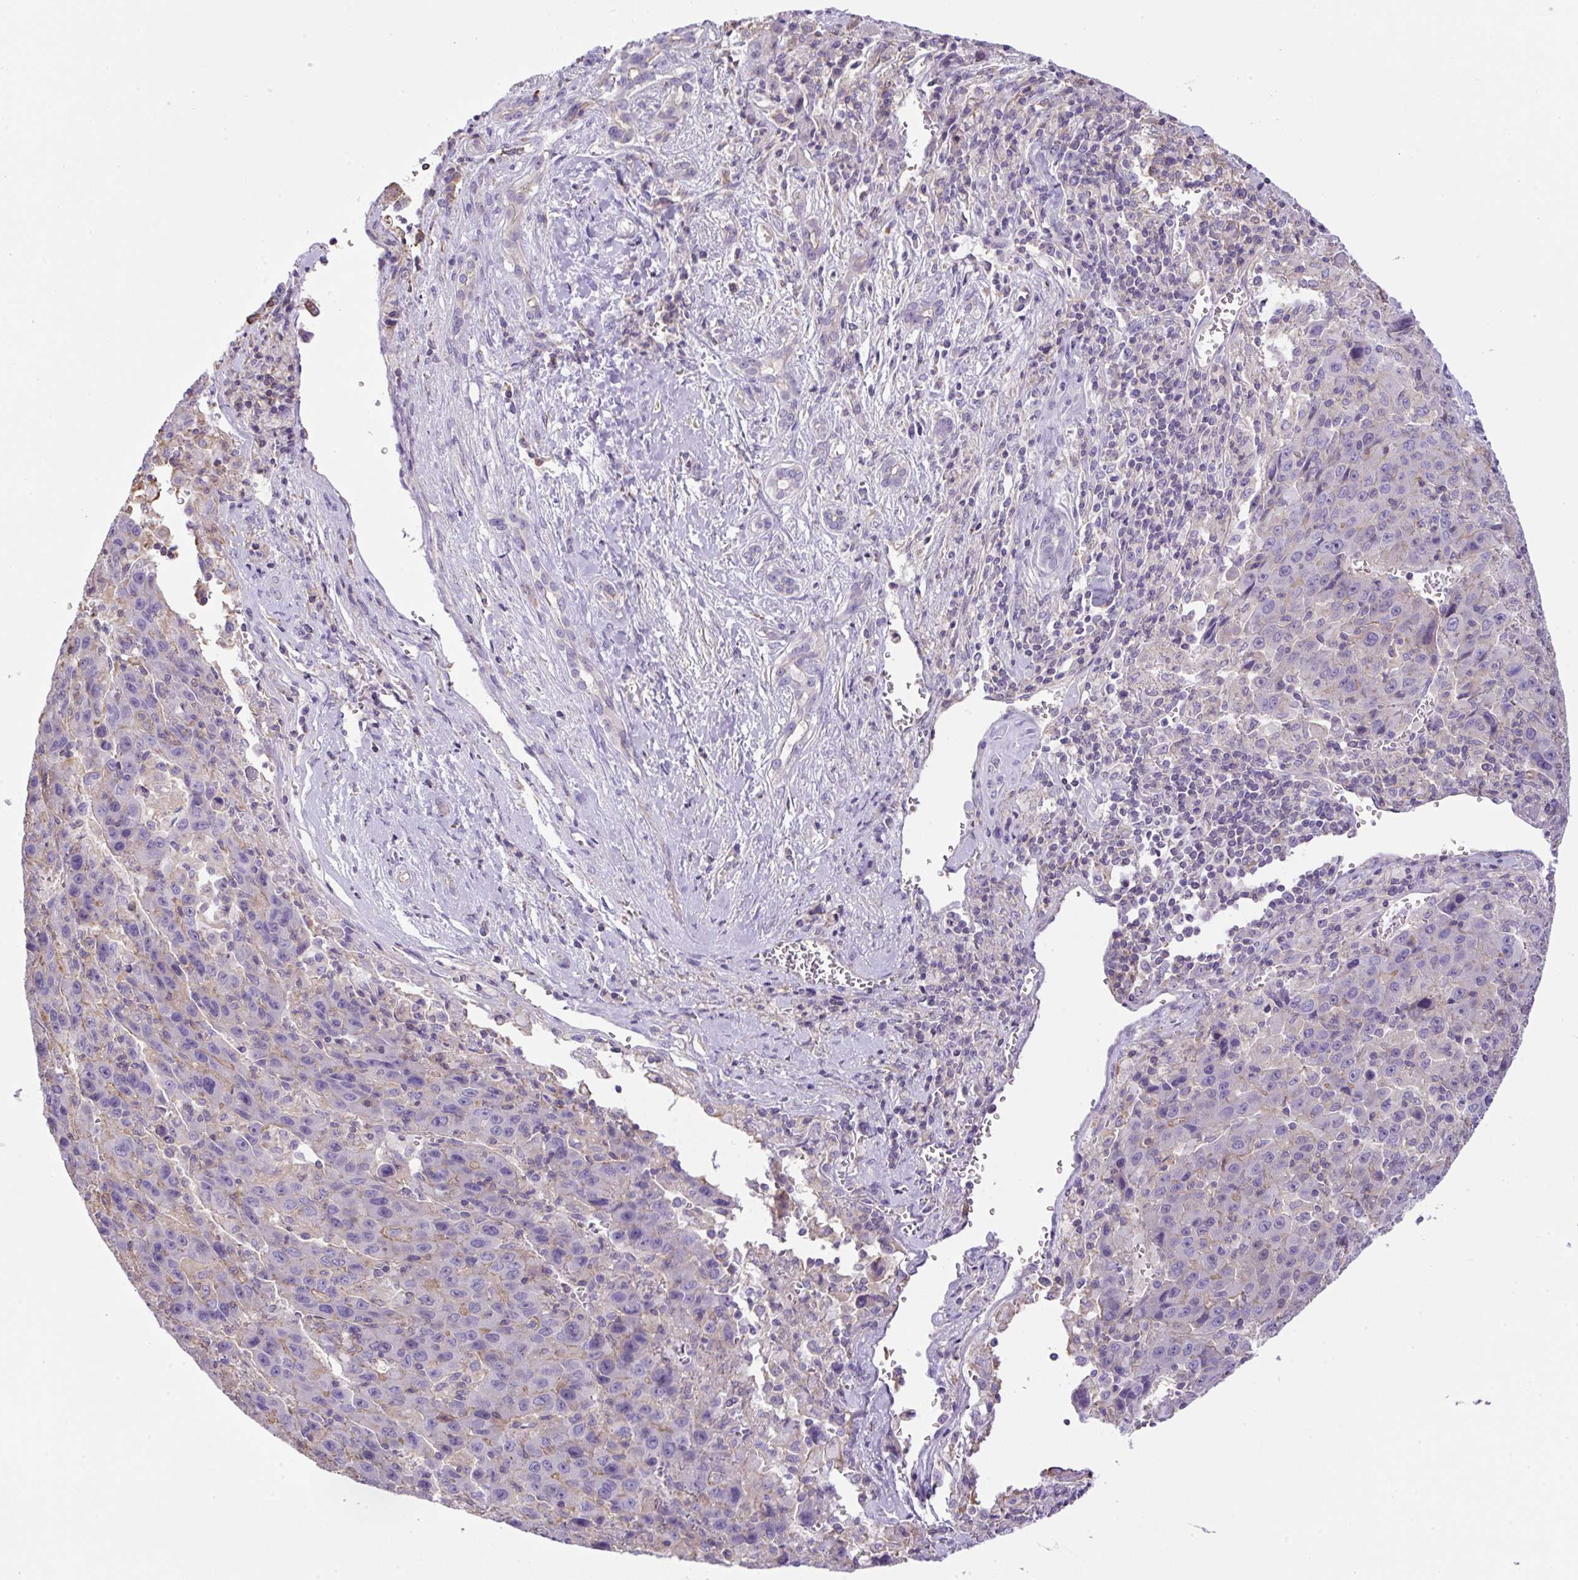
{"staining": {"intensity": "negative", "quantity": "none", "location": "none"}, "tissue": "liver cancer", "cell_type": "Tumor cells", "image_type": "cancer", "snomed": [{"axis": "morphology", "description": "Carcinoma, Hepatocellular, NOS"}, {"axis": "topography", "description": "Liver"}], "caption": "The immunohistochemistry micrograph has no significant positivity in tumor cells of liver hepatocellular carcinoma tissue.", "gene": "NPTN", "patient": {"sex": "female", "age": 53}}